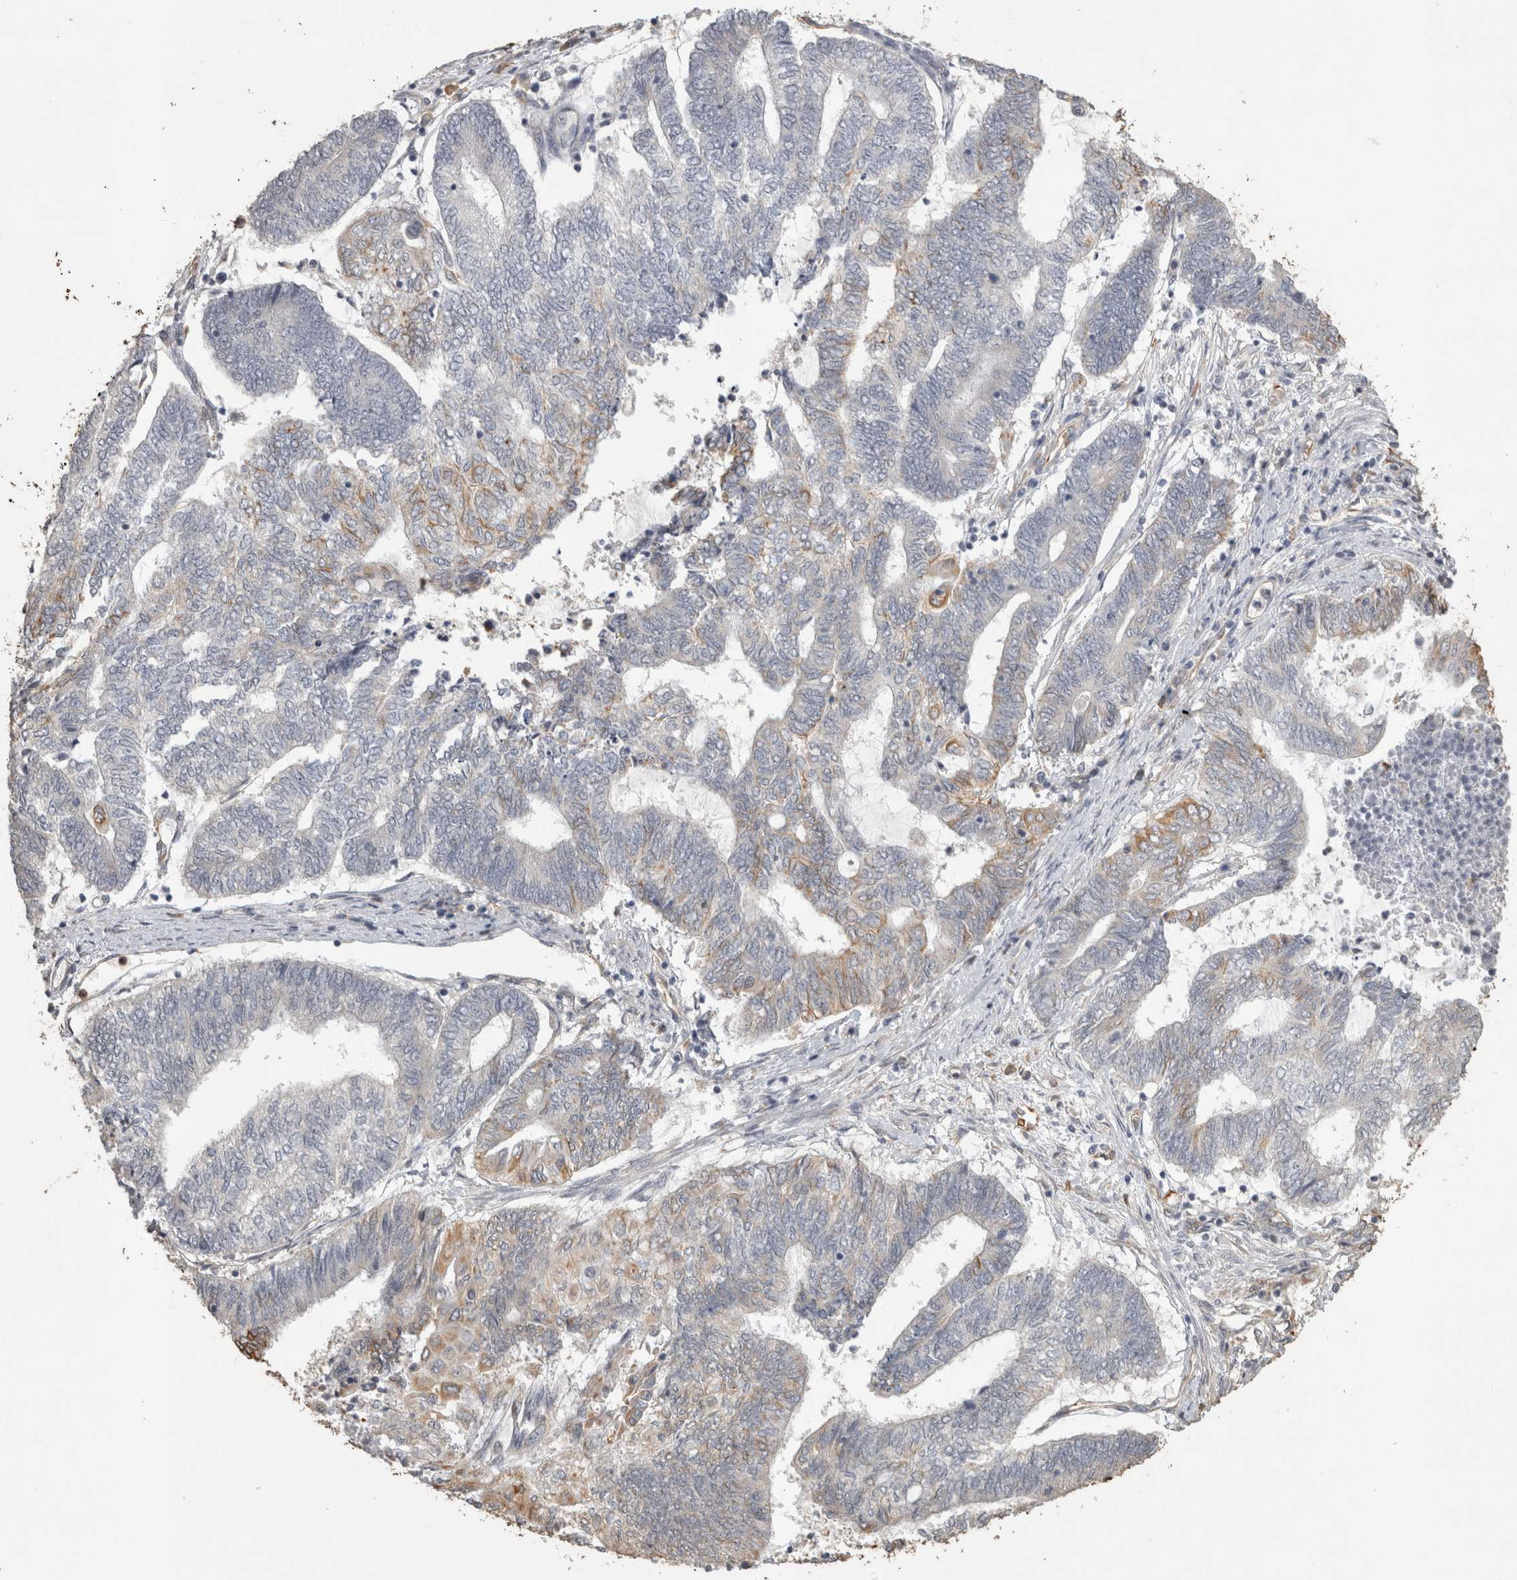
{"staining": {"intensity": "moderate", "quantity": "<25%", "location": "cytoplasmic/membranous"}, "tissue": "endometrial cancer", "cell_type": "Tumor cells", "image_type": "cancer", "snomed": [{"axis": "morphology", "description": "Adenocarcinoma, NOS"}, {"axis": "topography", "description": "Uterus"}, {"axis": "topography", "description": "Endometrium"}], "caption": "A micrograph showing moderate cytoplasmic/membranous expression in about <25% of tumor cells in adenocarcinoma (endometrial), as visualized by brown immunohistochemical staining.", "gene": "REPS2", "patient": {"sex": "female", "age": 70}}